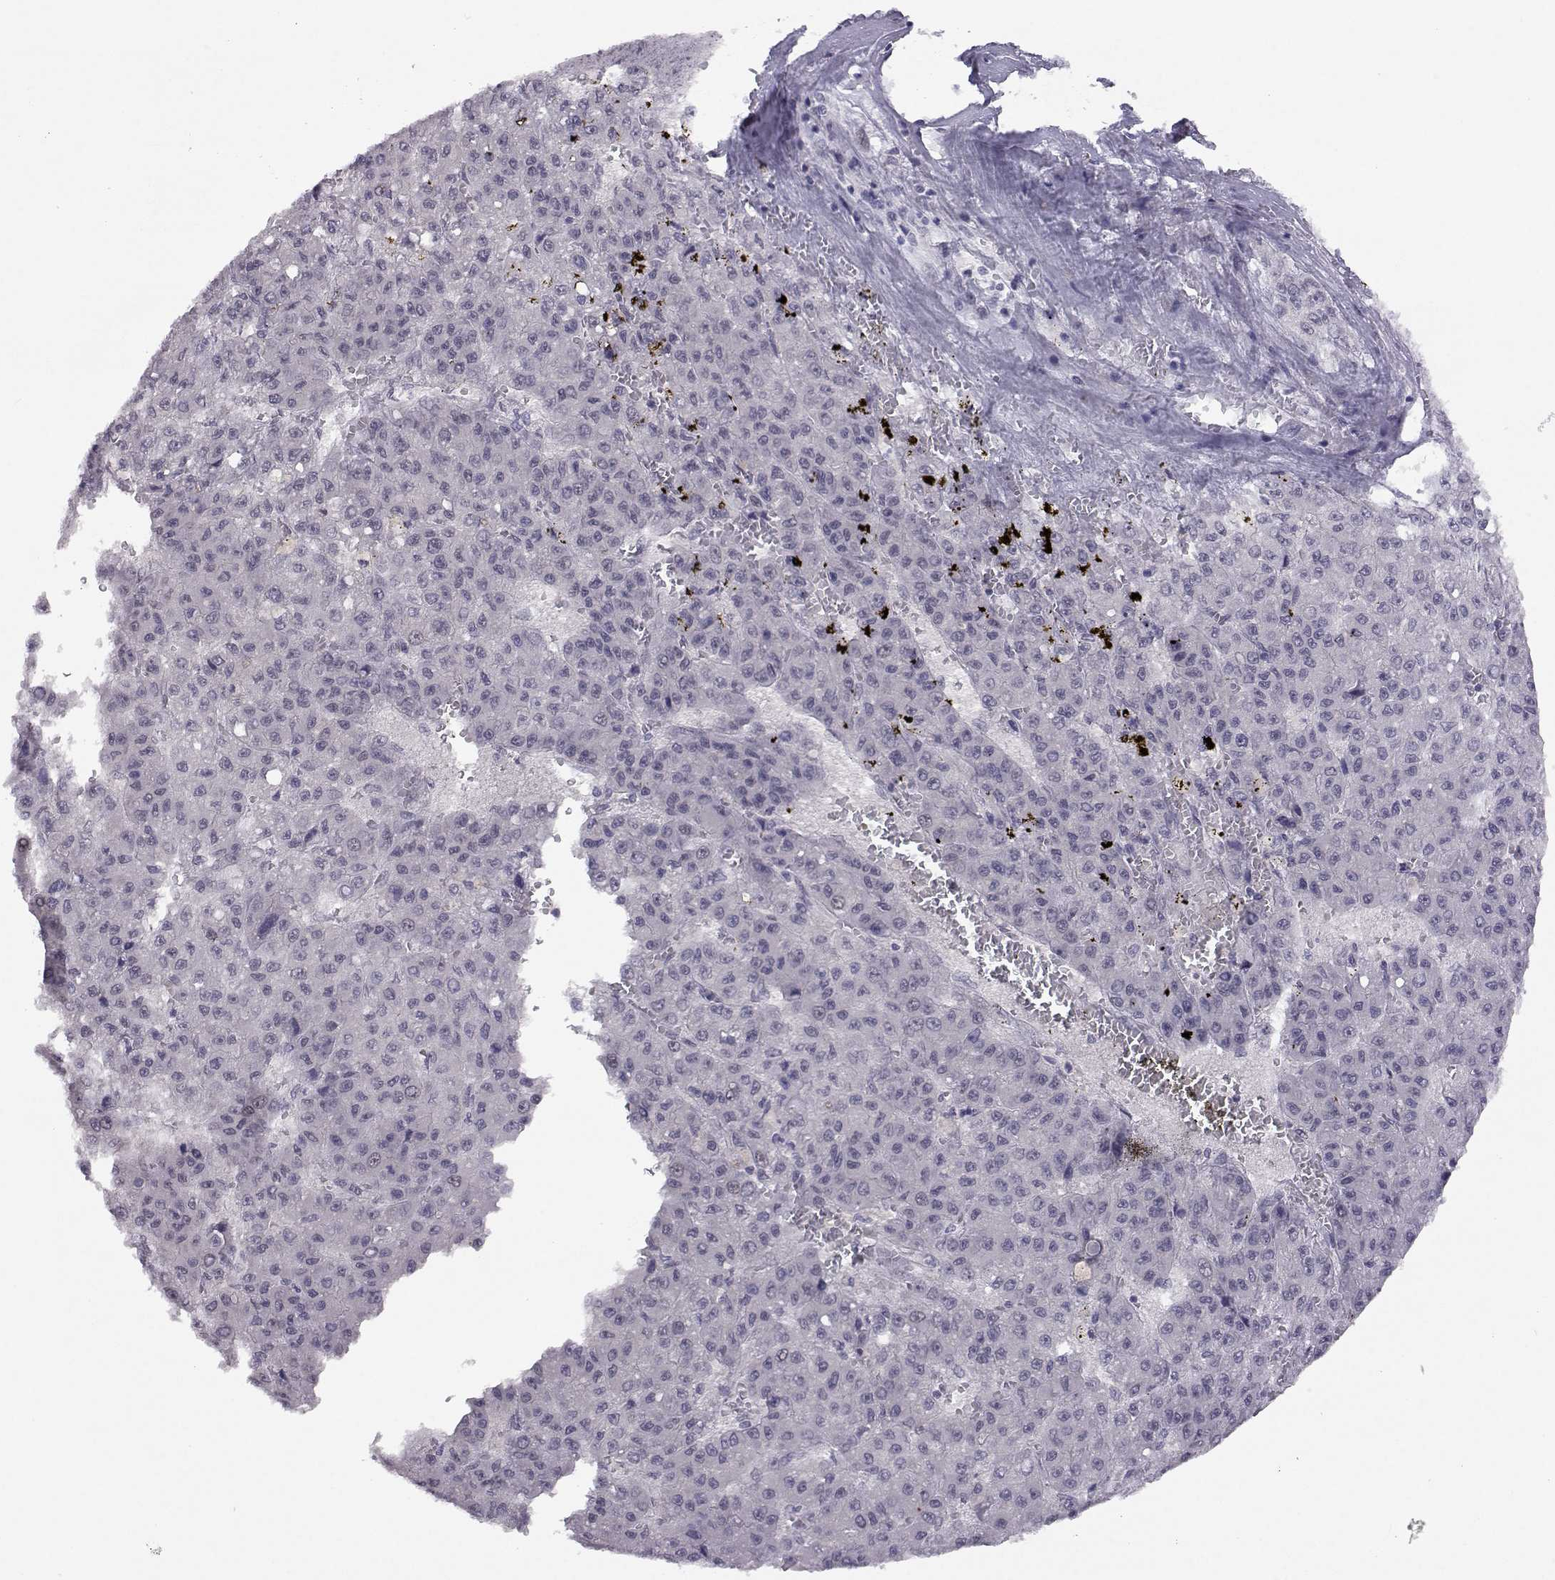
{"staining": {"intensity": "negative", "quantity": "none", "location": "none"}, "tissue": "liver cancer", "cell_type": "Tumor cells", "image_type": "cancer", "snomed": [{"axis": "morphology", "description": "Carcinoma, Hepatocellular, NOS"}, {"axis": "topography", "description": "Liver"}], "caption": "DAB immunohistochemical staining of human hepatocellular carcinoma (liver) shows no significant positivity in tumor cells.", "gene": "MED26", "patient": {"sex": "male", "age": 70}}